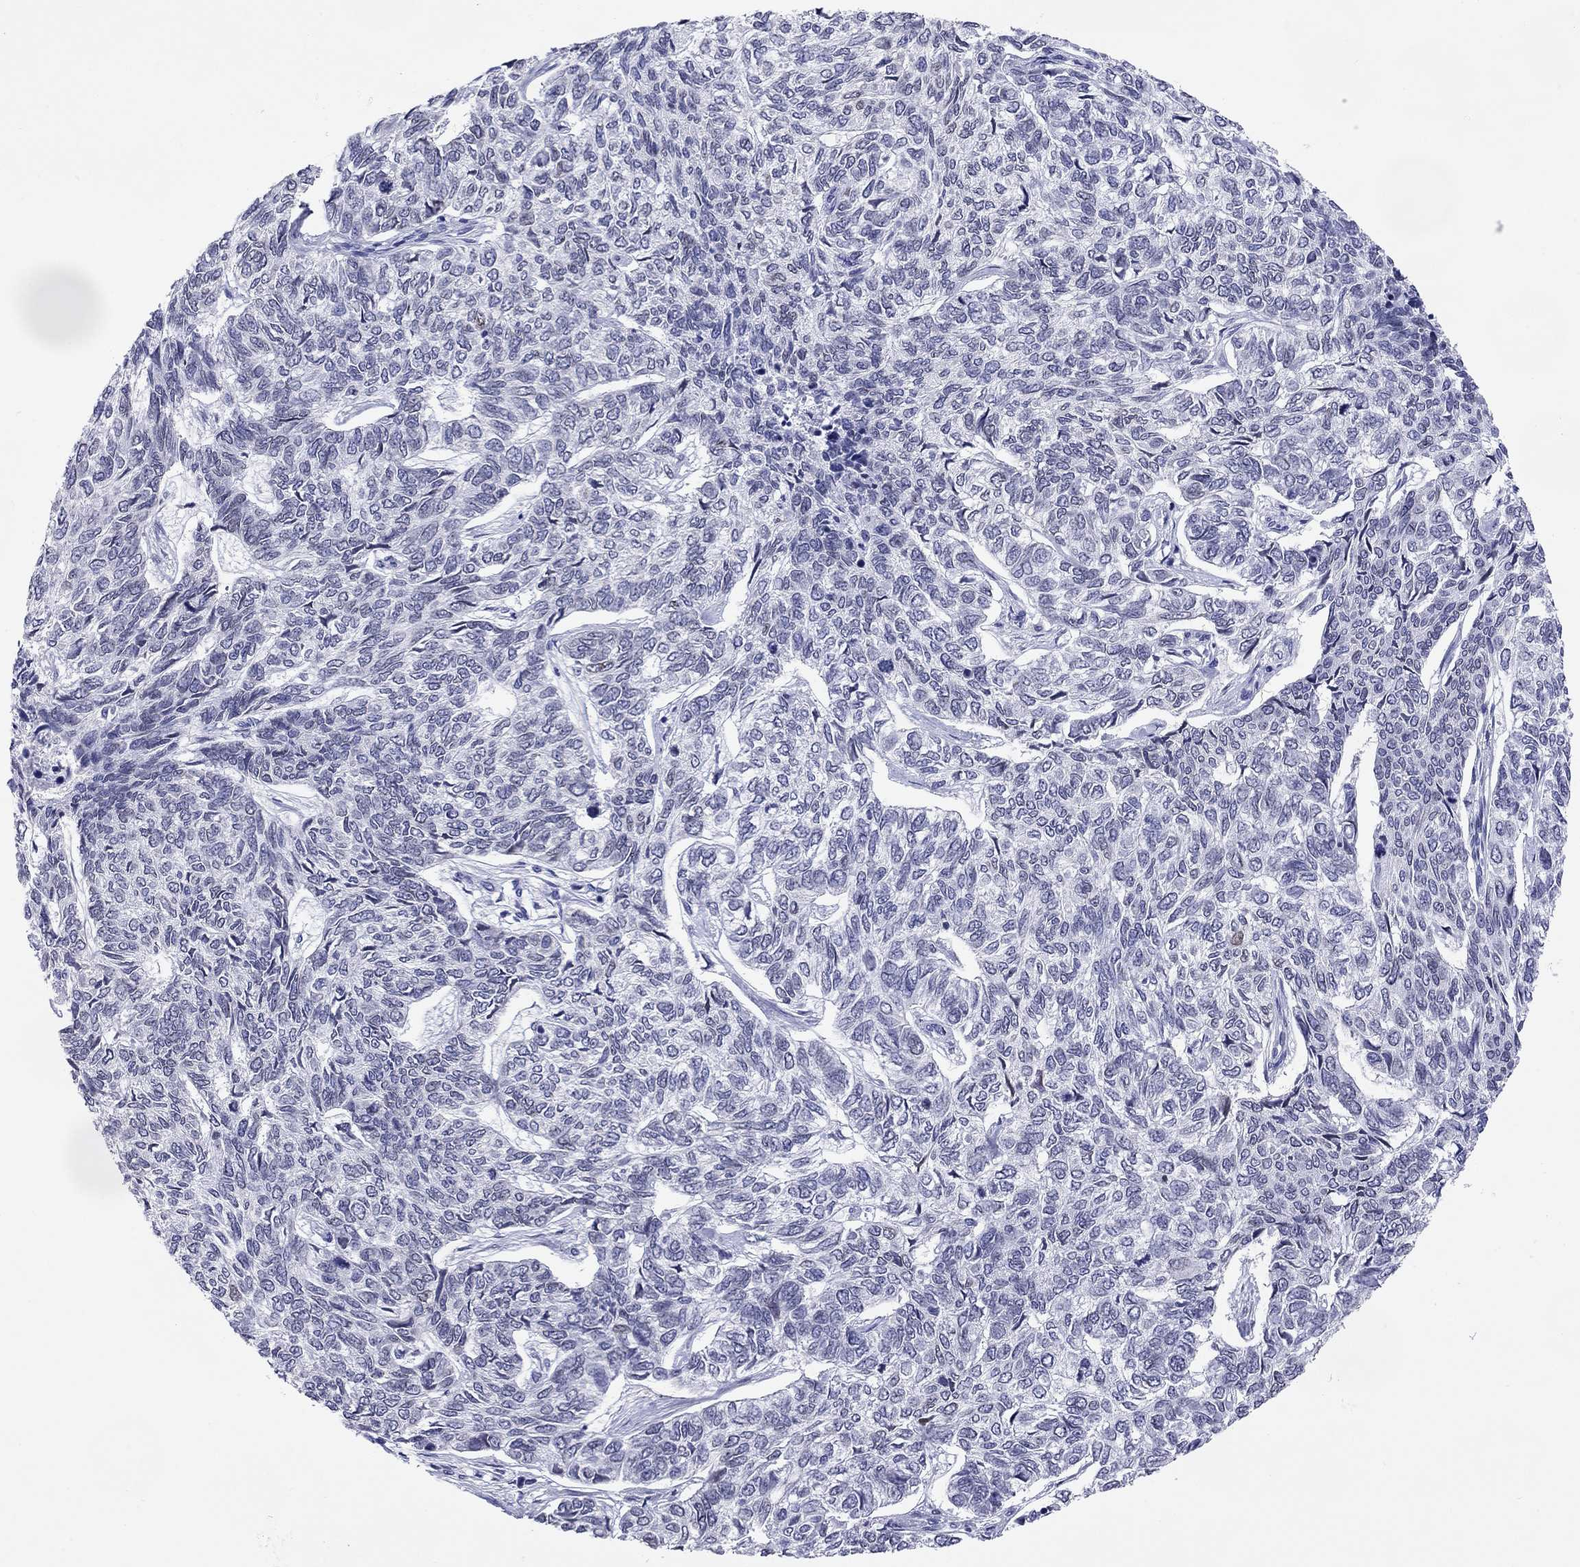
{"staining": {"intensity": "negative", "quantity": "none", "location": "none"}, "tissue": "skin cancer", "cell_type": "Tumor cells", "image_type": "cancer", "snomed": [{"axis": "morphology", "description": "Basal cell carcinoma"}, {"axis": "topography", "description": "Skin"}], "caption": "This is an immunohistochemistry (IHC) histopathology image of human basal cell carcinoma (skin). There is no positivity in tumor cells.", "gene": "ARMC12", "patient": {"sex": "female", "age": 65}}